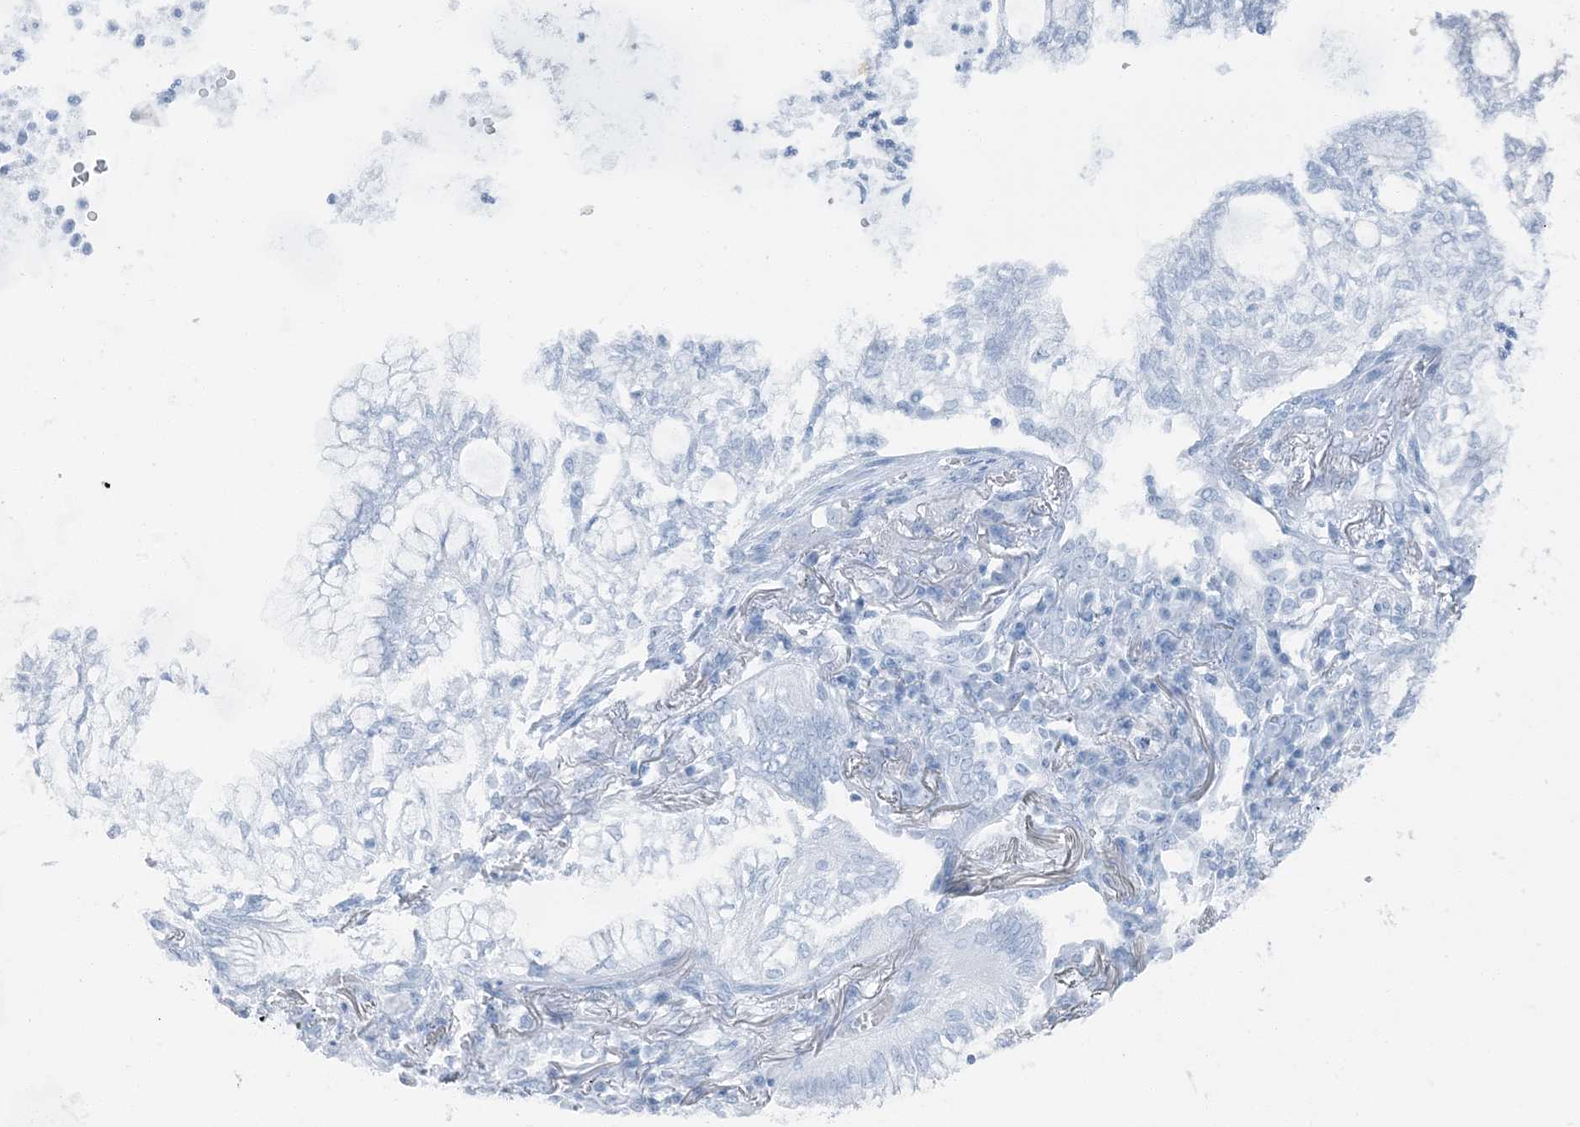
{"staining": {"intensity": "negative", "quantity": "none", "location": "none"}, "tissue": "lung cancer", "cell_type": "Tumor cells", "image_type": "cancer", "snomed": [{"axis": "morphology", "description": "Adenocarcinoma, NOS"}, {"axis": "topography", "description": "Lung"}], "caption": "IHC of human lung cancer displays no positivity in tumor cells.", "gene": "PC", "patient": {"sex": "female", "age": 70}}